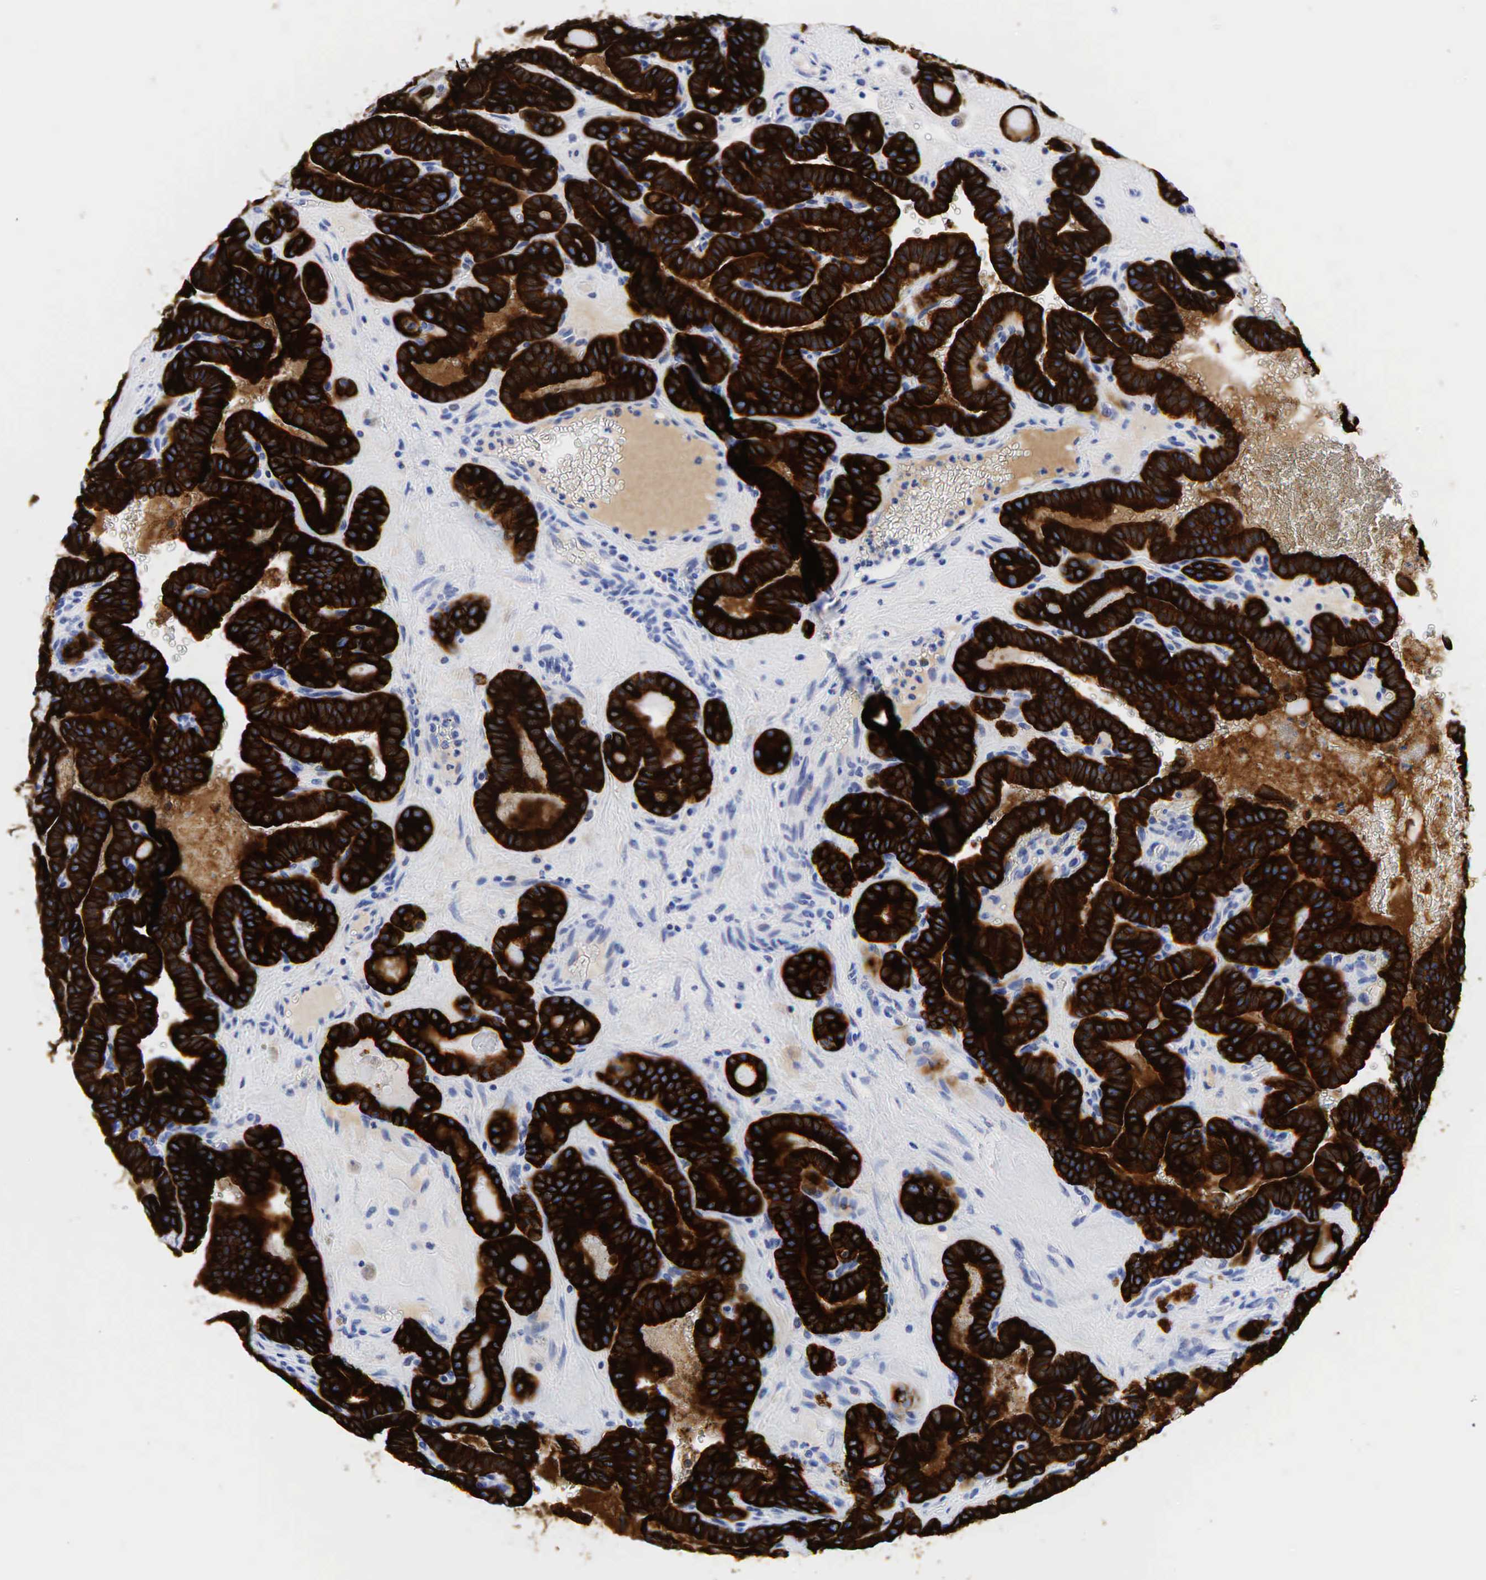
{"staining": {"intensity": "strong", "quantity": ">75%", "location": "cytoplasmic/membranous"}, "tissue": "thyroid cancer", "cell_type": "Tumor cells", "image_type": "cancer", "snomed": [{"axis": "morphology", "description": "Papillary adenocarcinoma, NOS"}, {"axis": "topography", "description": "Thyroid gland"}], "caption": "Strong cytoplasmic/membranous positivity is seen in approximately >75% of tumor cells in thyroid papillary adenocarcinoma.", "gene": "KRT18", "patient": {"sex": "male", "age": 87}}